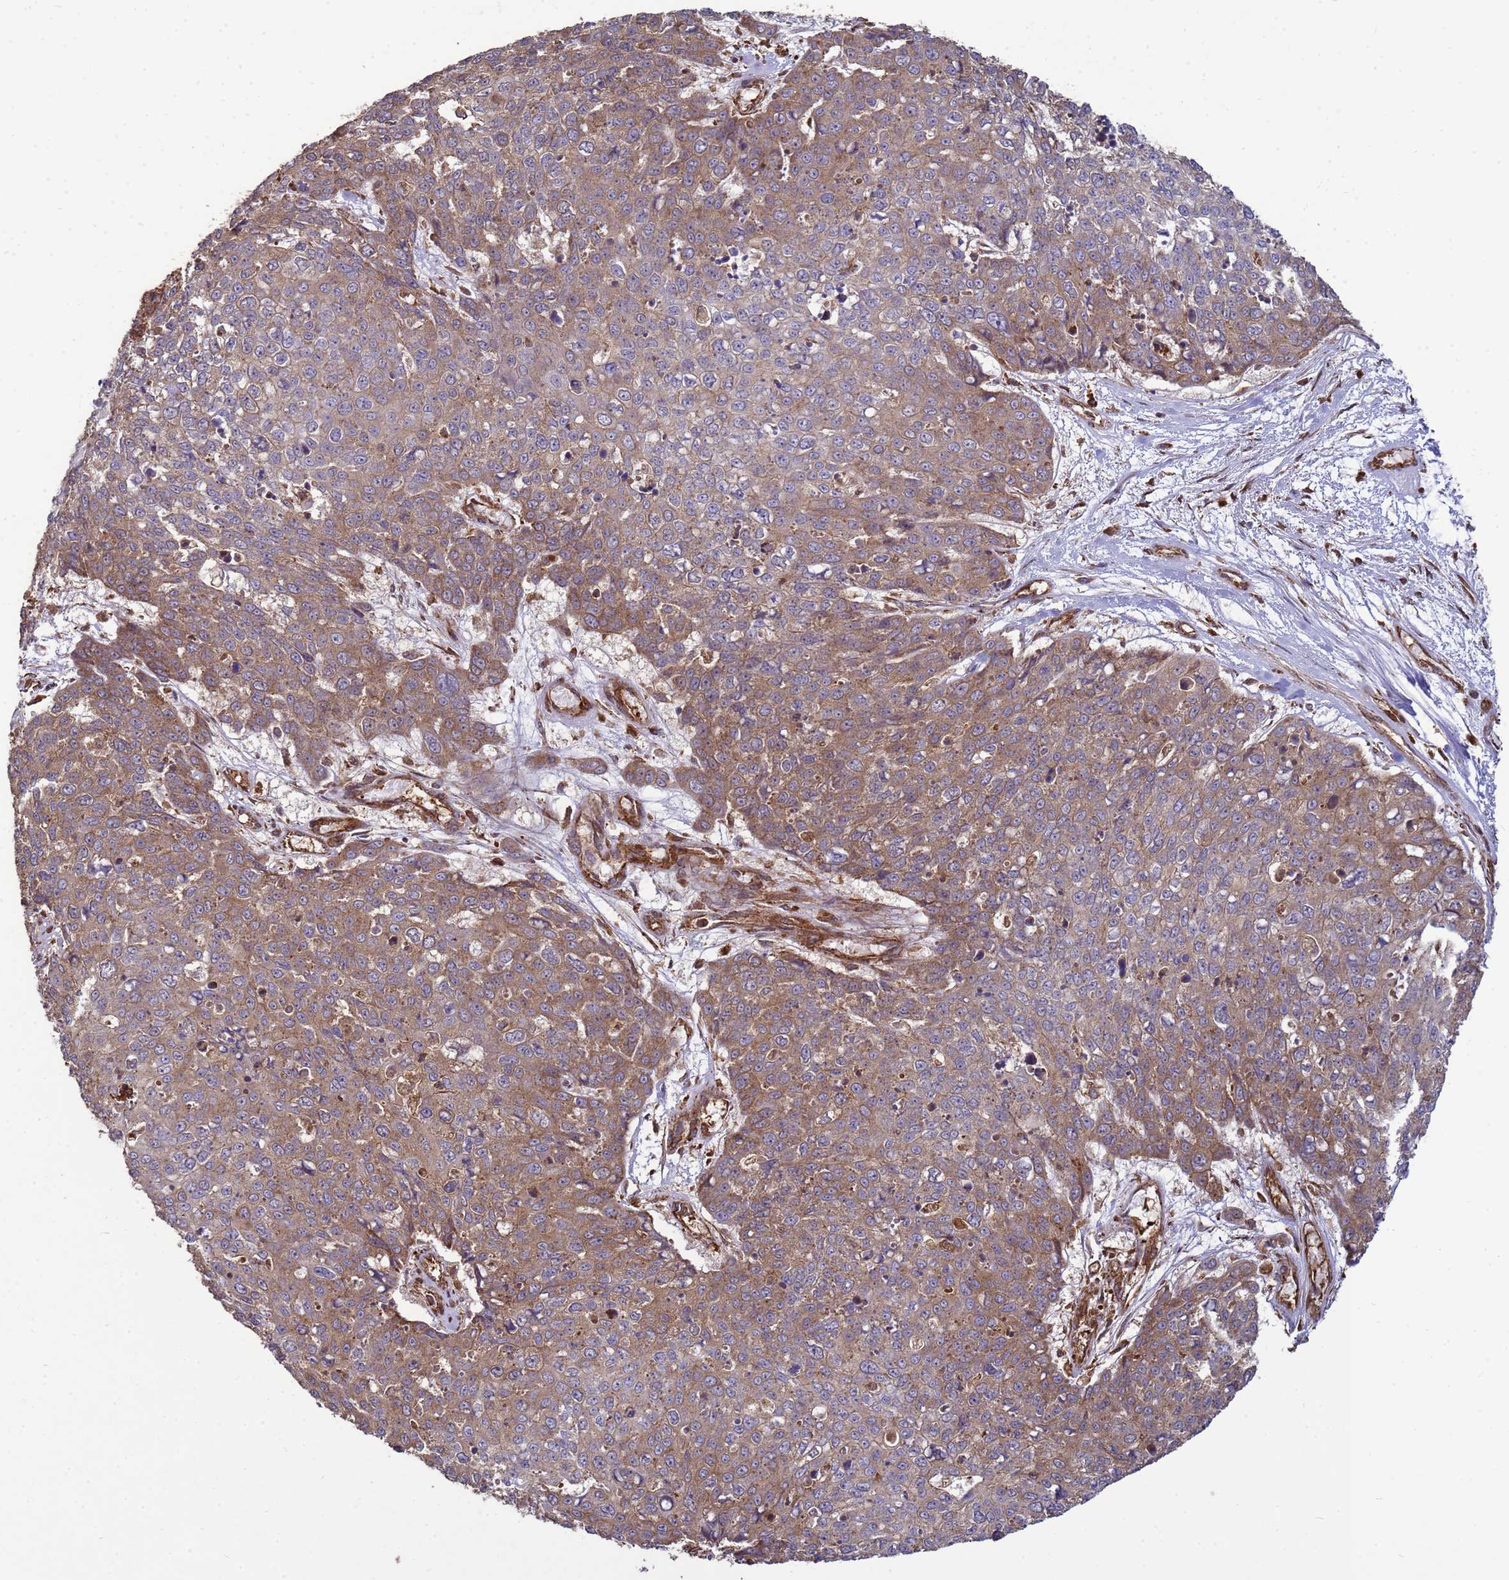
{"staining": {"intensity": "moderate", "quantity": ">75%", "location": "cytoplasmic/membranous"}, "tissue": "skin cancer", "cell_type": "Tumor cells", "image_type": "cancer", "snomed": [{"axis": "morphology", "description": "Squamous cell carcinoma, NOS"}, {"axis": "topography", "description": "Skin"}], "caption": "Human squamous cell carcinoma (skin) stained for a protein (brown) exhibits moderate cytoplasmic/membranous positive expression in about >75% of tumor cells.", "gene": "CNOT1", "patient": {"sex": "male", "age": 71}}